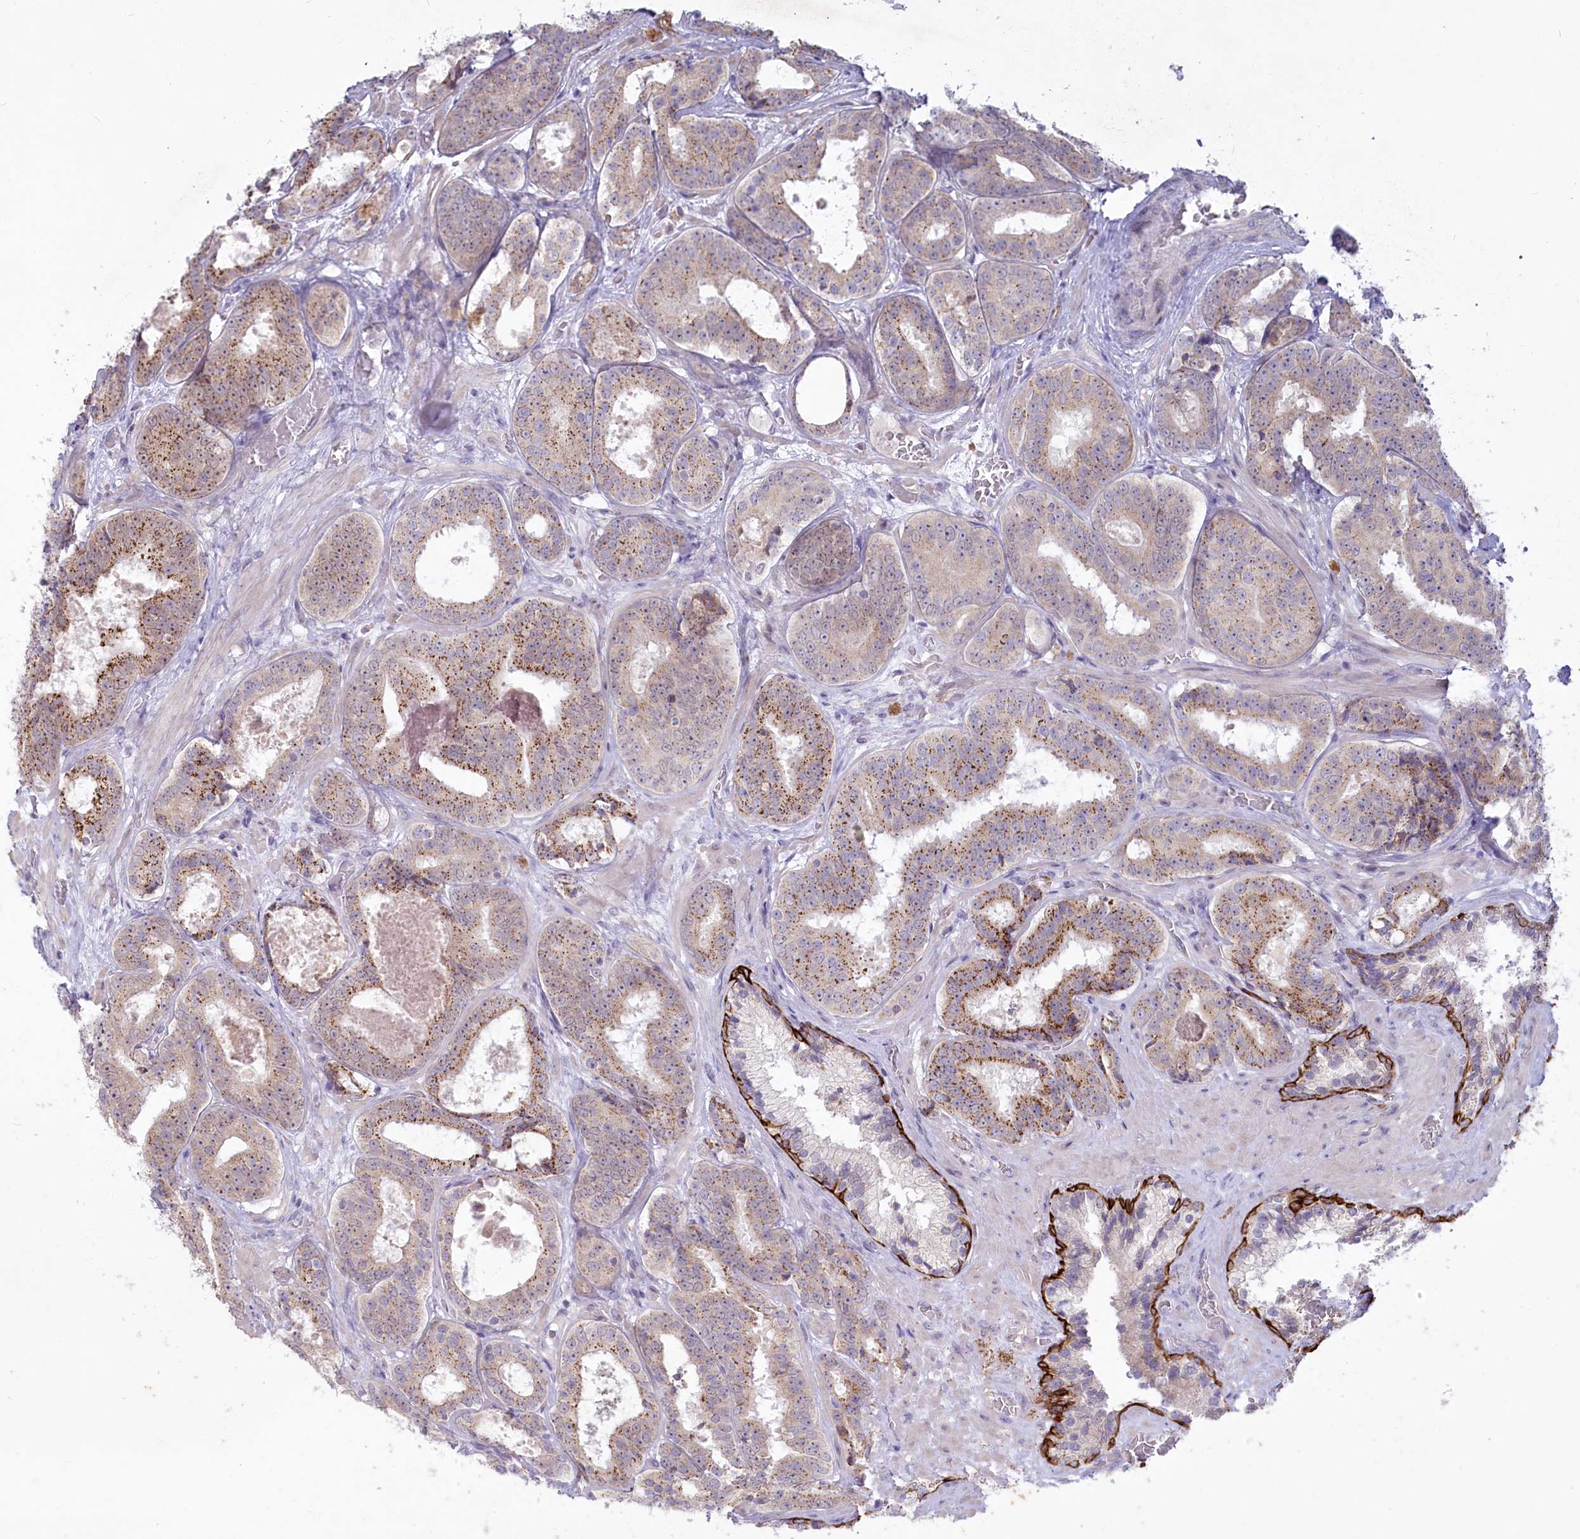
{"staining": {"intensity": "moderate", "quantity": "25%-75%", "location": "cytoplasmic/membranous"}, "tissue": "prostate cancer", "cell_type": "Tumor cells", "image_type": "cancer", "snomed": [{"axis": "morphology", "description": "Adenocarcinoma, High grade"}, {"axis": "topography", "description": "Prostate"}], "caption": "The micrograph displays staining of prostate adenocarcinoma (high-grade), revealing moderate cytoplasmic/membranous protein staining (brown color) within tumor cells. Nuclei are stained in blue.", "gene": "ABITRAM", "patient": {"sex": "male", "age": 57}}